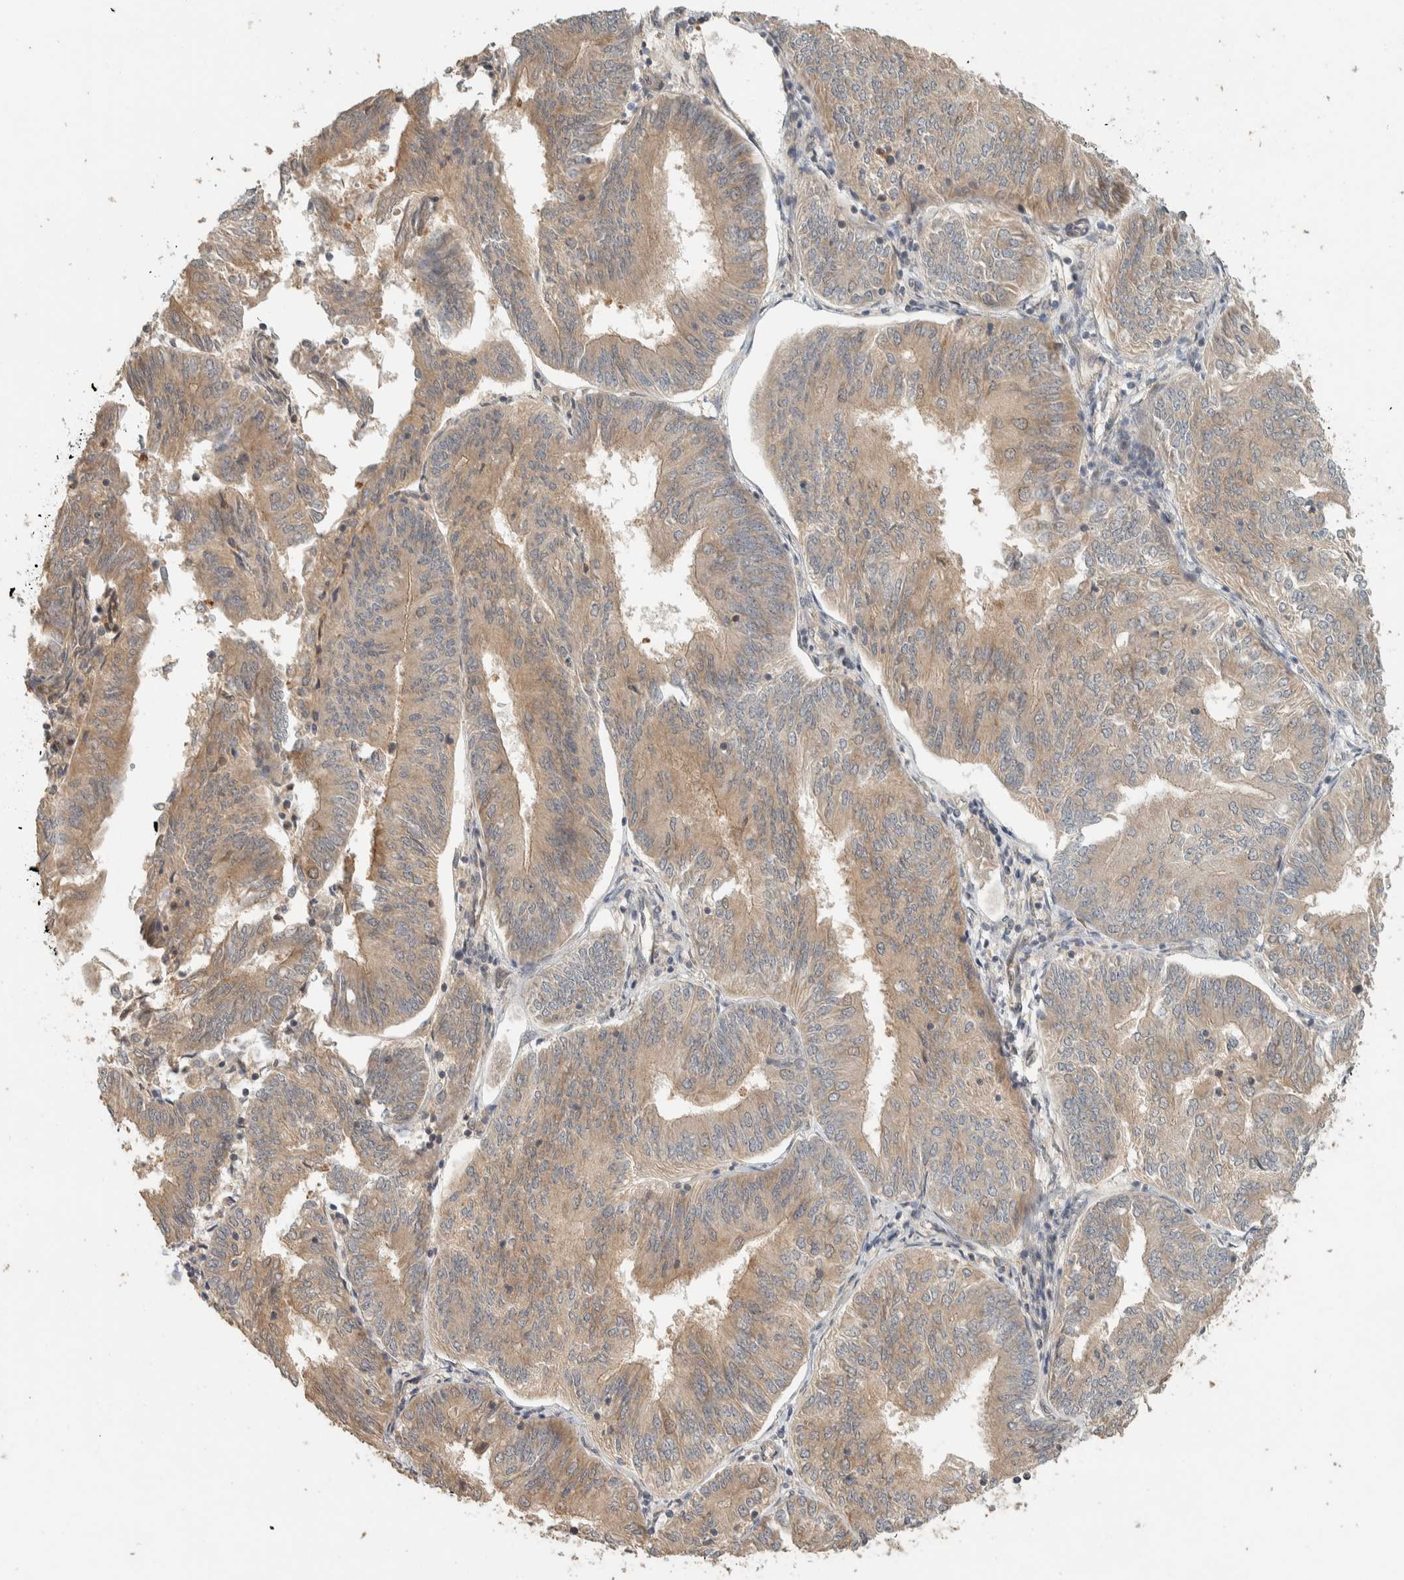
{"staining": {"intensity": "moderate", "quantity": "25%-75%", "location": "cytoplasmic/membranous"}, "tissue": "endometrial cancer", "cell_type": "Tumor cells", "image_type": "cancer", "snomed": [{"axis": "morphology", "description": "Adenocarcinoma, NOS"}, {"axis": "topography", "description": "Endometrium"}], "caption": "Protein expression analysis of human endometrial cancer reveals moderate cytoplasmic/membranous staining in about 25%-75% of tumor cells.", "gene": "ADSS2", "patient": {"sex": "female", "age": 58}}